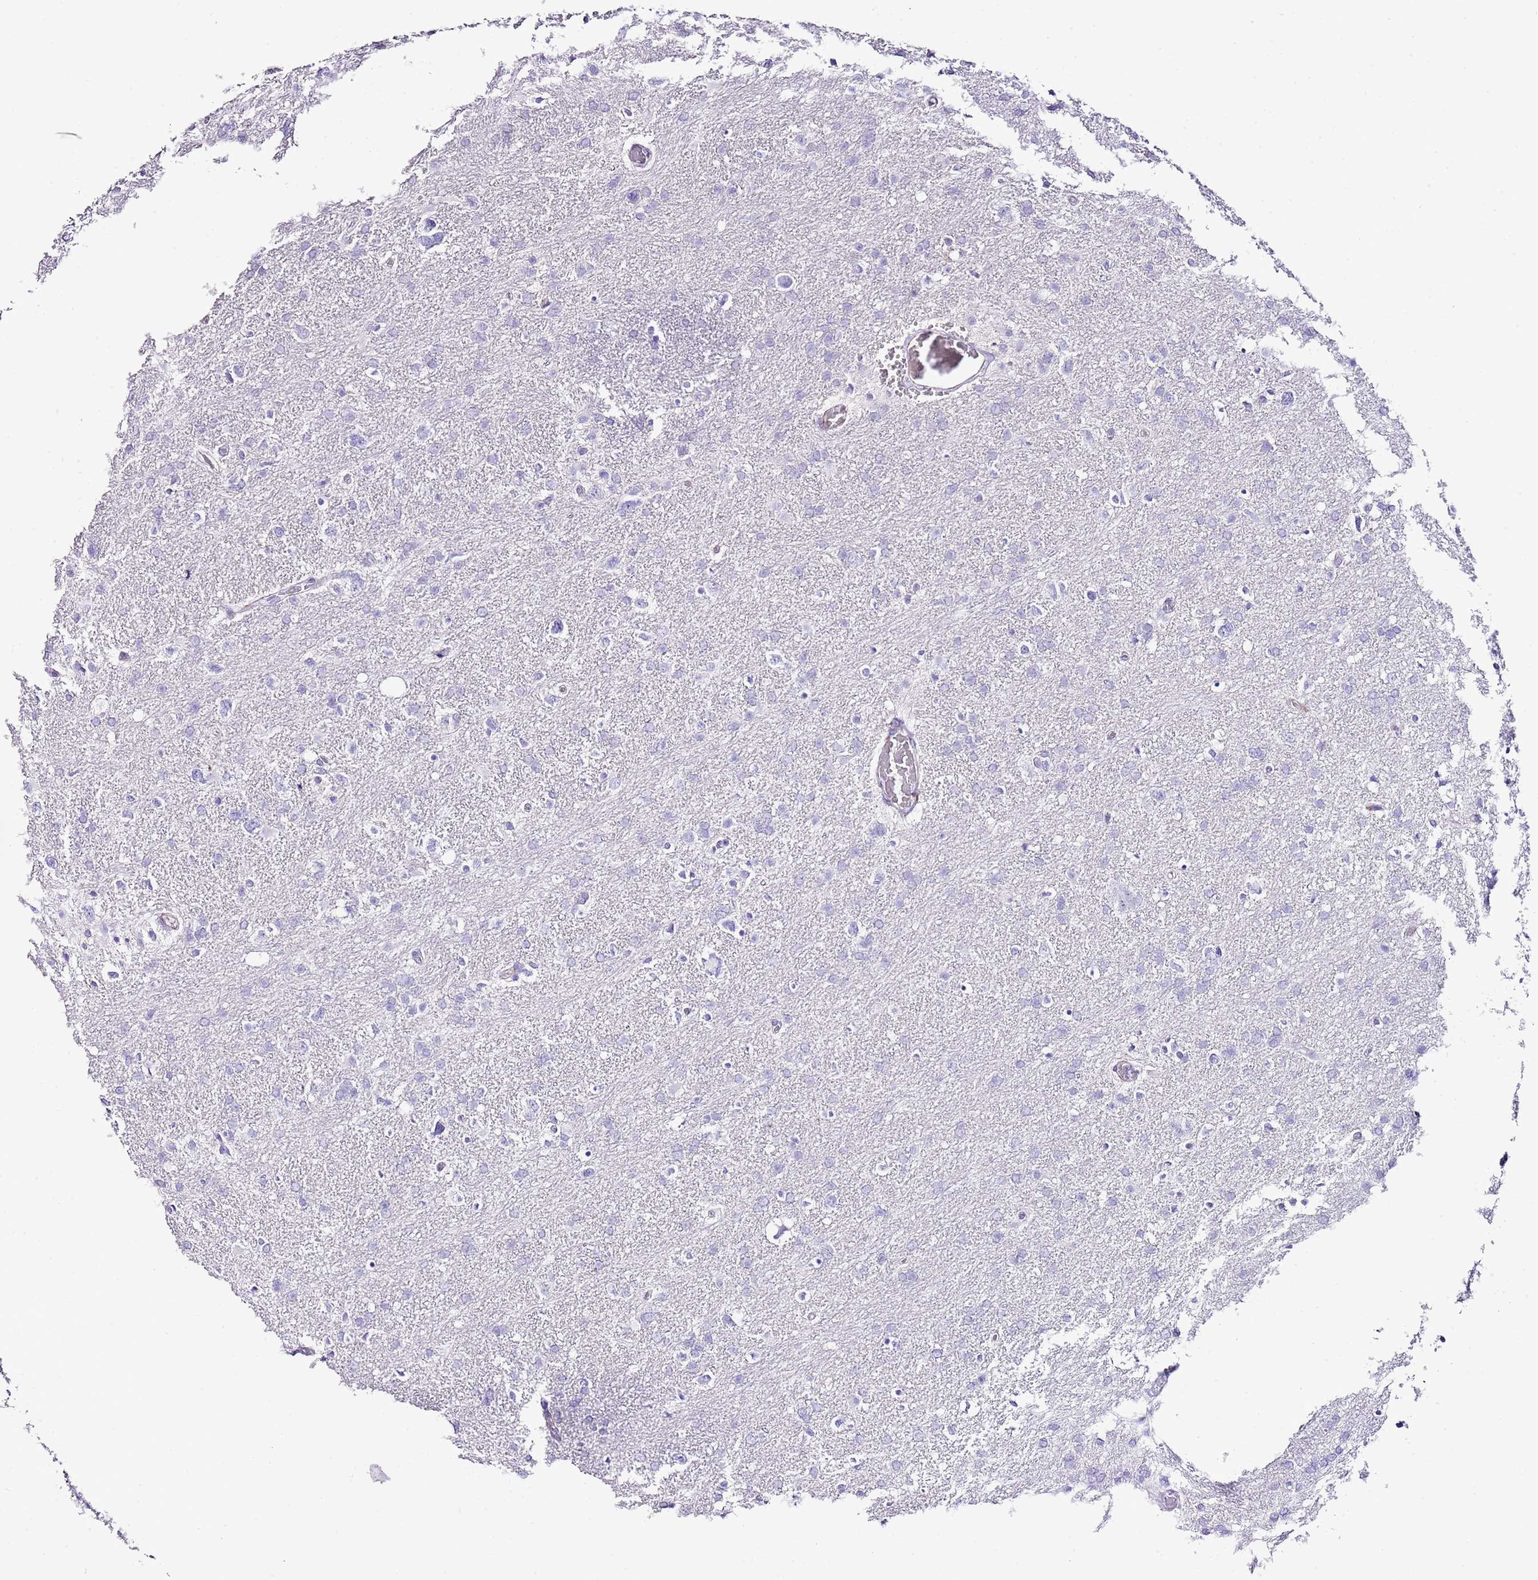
{"staining": {"intensity": "negative", "quantity": "none", "location": "none"}, "tissue": "glioma", "cell_type": "Tumor cells", "image_type": "cancer", "snomed": [{"axis": "morphology", "description": "Glioma, malignant, High grade"}, {"axis": "topography", "description": "Brain"}], "caption": "IHC of human high-grade glioma (malignant) demonstrates no staining in tumor cells. The staining was performed using DAB (3,3'-diaminobenzidine) to visualize the protein expression in brown, while the nuclei were stained in blue with hematoxylin (Magnification: 20x).", "gene": "ALDH3A1", "patient": {"sex": "male", "age": 61}}